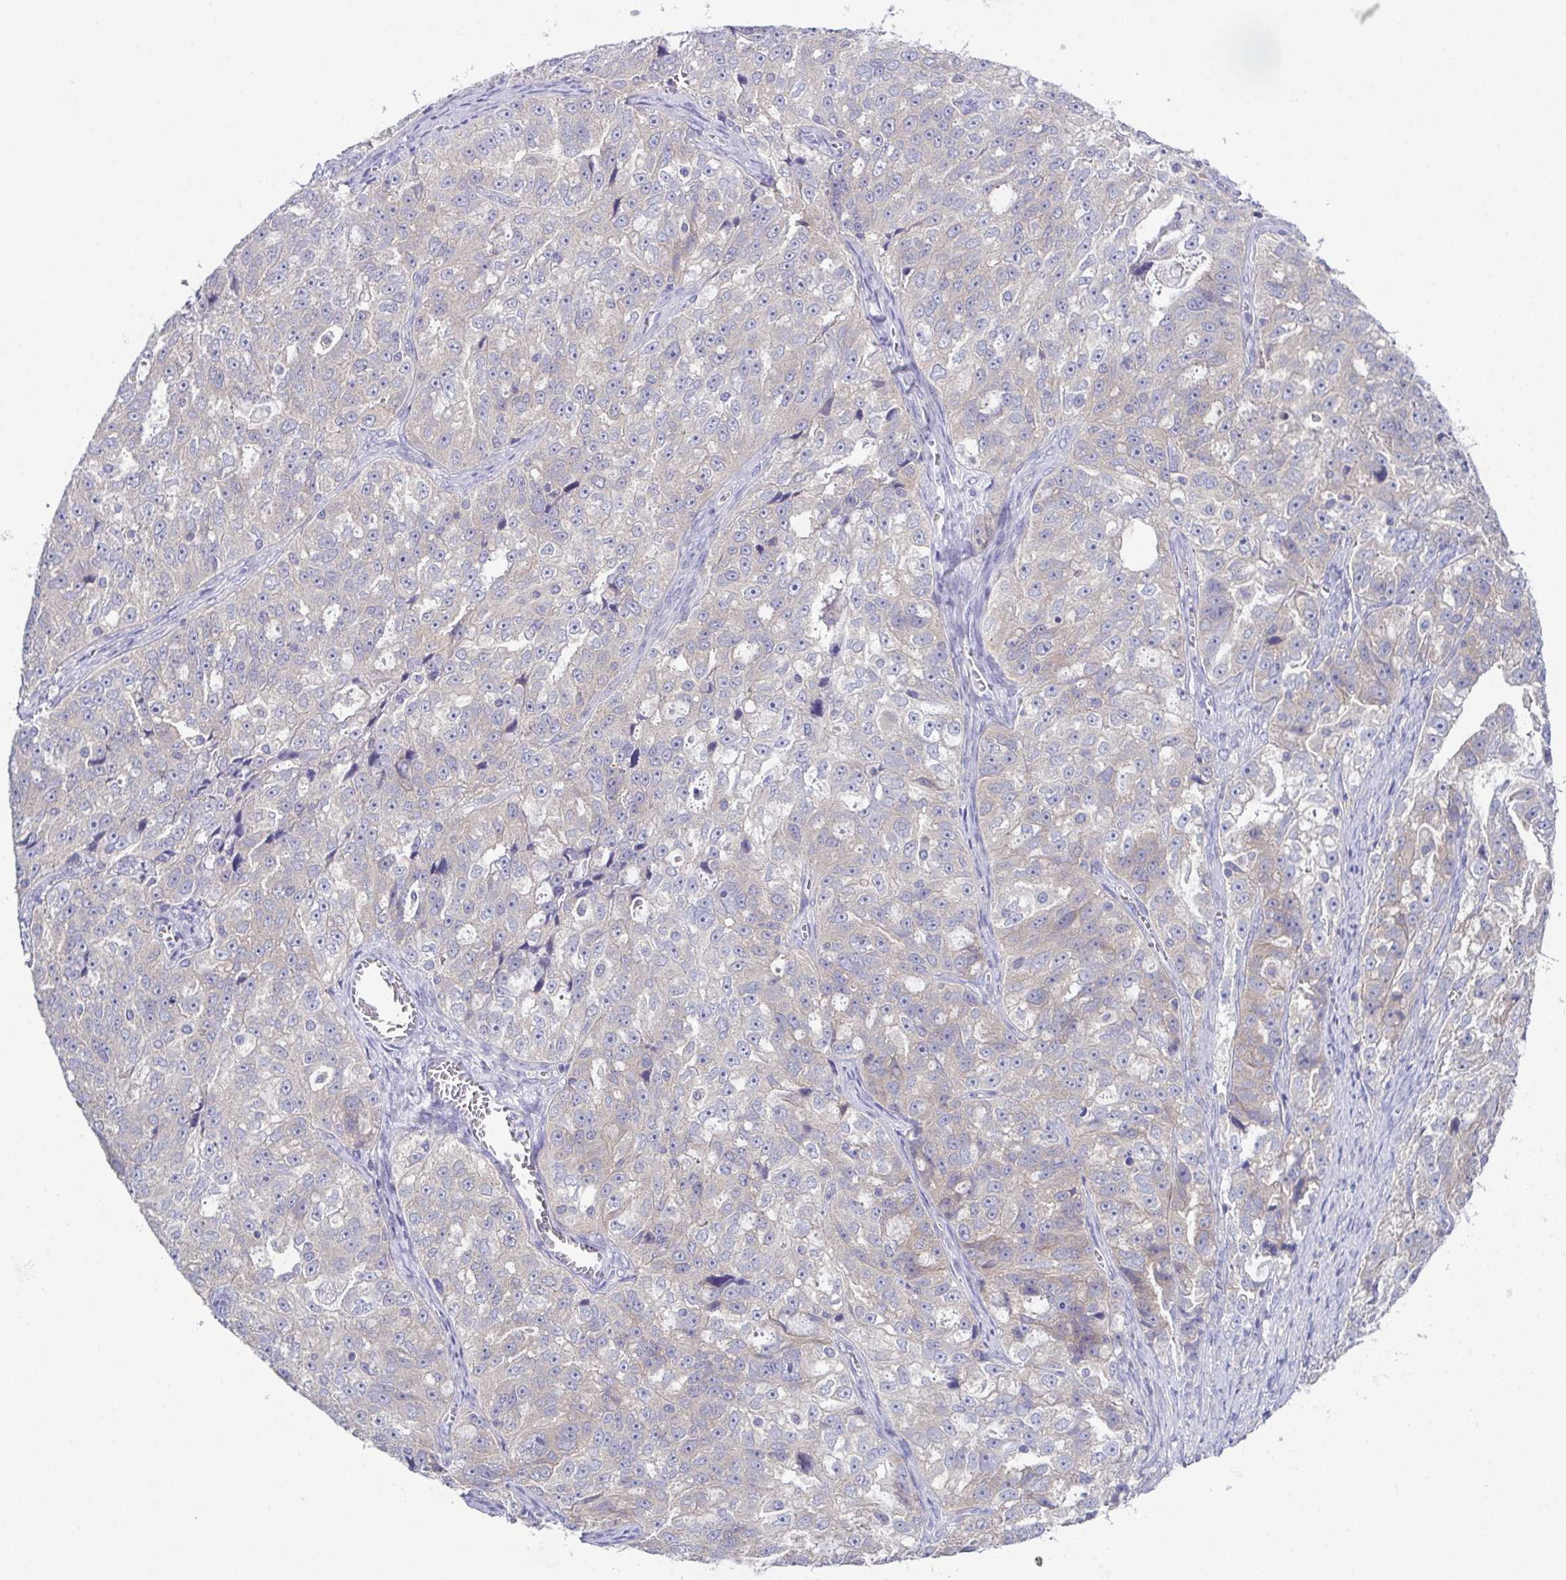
{"staining": {"intensity": "negative", "quantity": "none", "location": "none"}, "tissue": "ovarian cancer", "cell_type": "Tumor cells", "image_type": "cancer", "snomed": [{"axis": "morphology", "description": "Cystadenocarcinoma, serous, NOS"}, {"axis": "topography", "description": "Ovary"}], "caption": "This histopathology image is of ovarian cancer stained with immunohistochemistry to label a protein in brown with the nuclei are counter-stained blue. There is no positivity in tumor cells.", "gene": "CFAP97D1", "patient": {"sex": "female", "age": 51}}